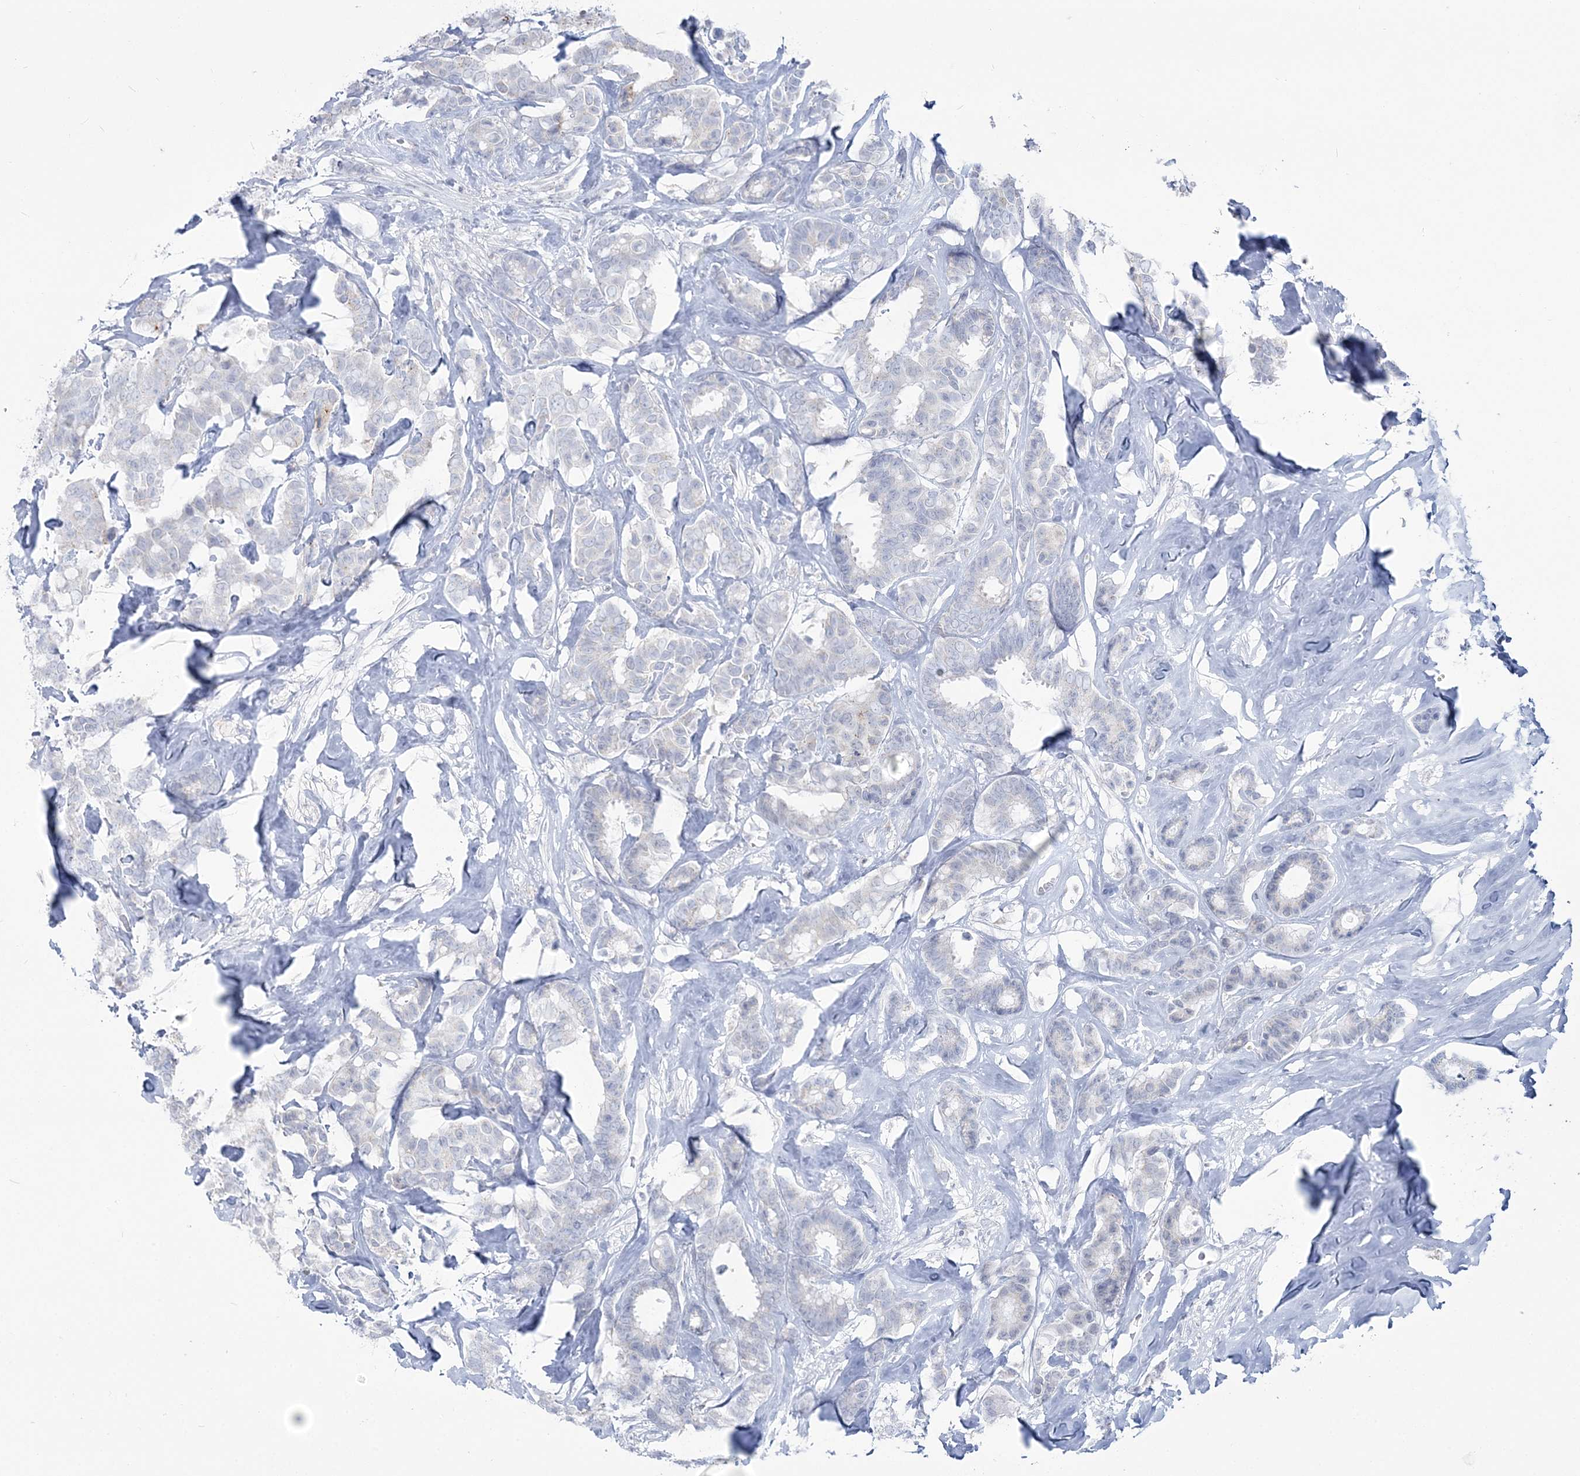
{"staining": {"intensity": "negative", "quantity": "none", "location": "none"}, "tissue": "breast cancer", "cell_type": "Tumor cells", "image_type": "cancer", "snomed": [{"axis": "morphology", "description": "Duct carcinoma"}, {"axis": "topography", "description": "Breast"}], "caption": "Immunohistochemistry (IHC) image of breast cancer stained for a protein (brown), which exhibits no staining in tumor cells.", "gene": "ZNF843", "patient": {"sex": "female", "age": 87}}